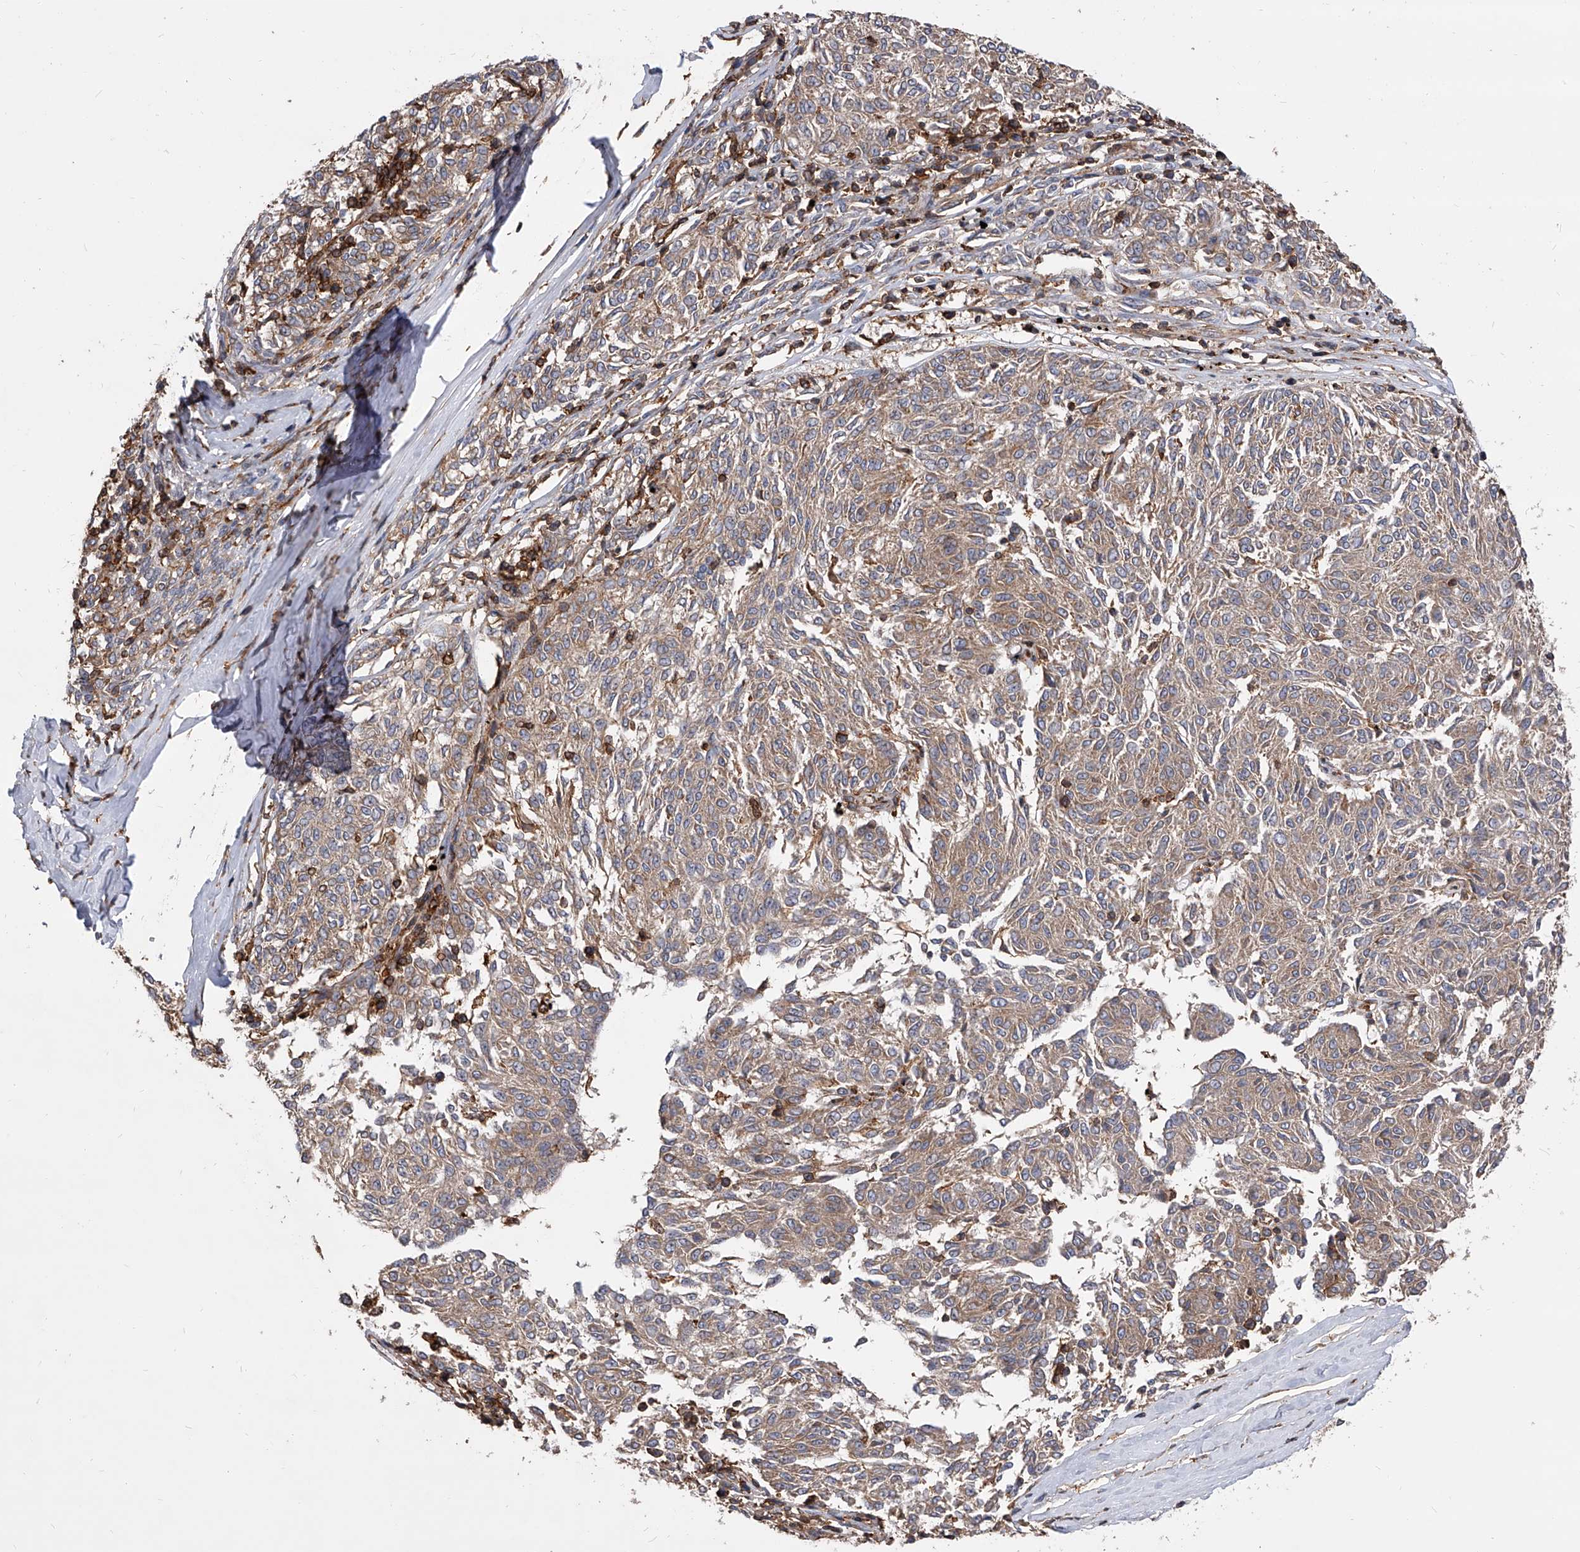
{"staining": {"intensity": "weak", "quantity": ">75%", "location": "cytoplasmic/membranous"}, "tissue": "melanoma", "cell_type": "Tumor cells", "image_type": "cancer", "snomed": [{"axis": "morphology", "description": "Malignant melanoma, NOS"}, {"axis": "topography", "description": "Skin"}], "caption": "Malignant melanoma stained for a protein (brown) demonstrates weak cytoplasmic/membranous positive positivity in about >75% of tumor cells.", "gene": "PISD", "patient": {"sex": "female", "age": 72}}